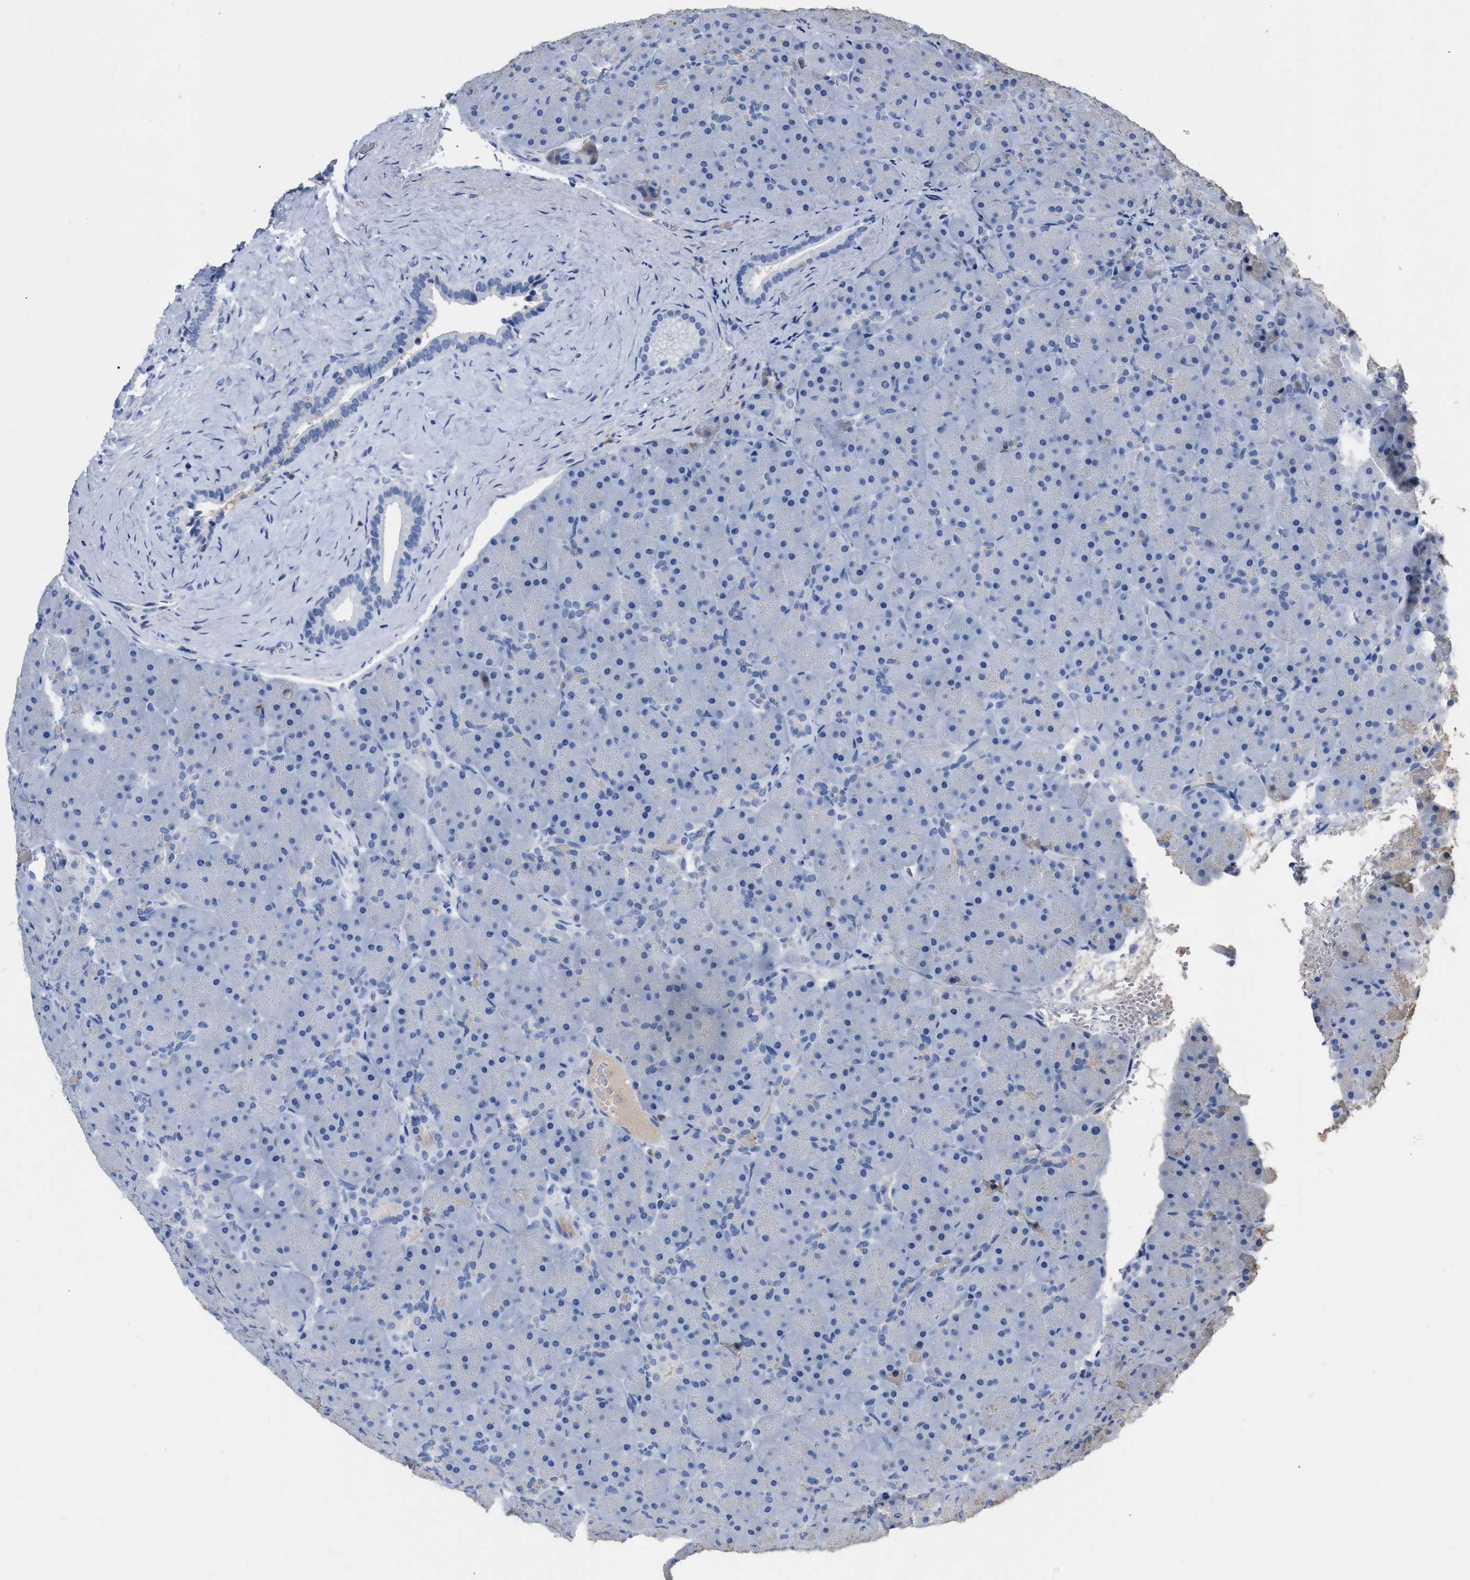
{"staining": {"intensity": "negative", "quantity": "none", "location": "none"}, "tissue": "pancreas", "cell_type": "Exocrine glandular cells", "image_type": "normal", "snomed": [{"axis": "morphology", "description": "Normal tissue, NOS"}, {"axis": "topography", "description": "Pancreas"}], "caption": "This is a photomicrograph of IHC staining of normal pancreas, which shows no staining in exocrine glandular cells.", "gene": "HABP2", "patient": {"sex": "male", "age": 66}}